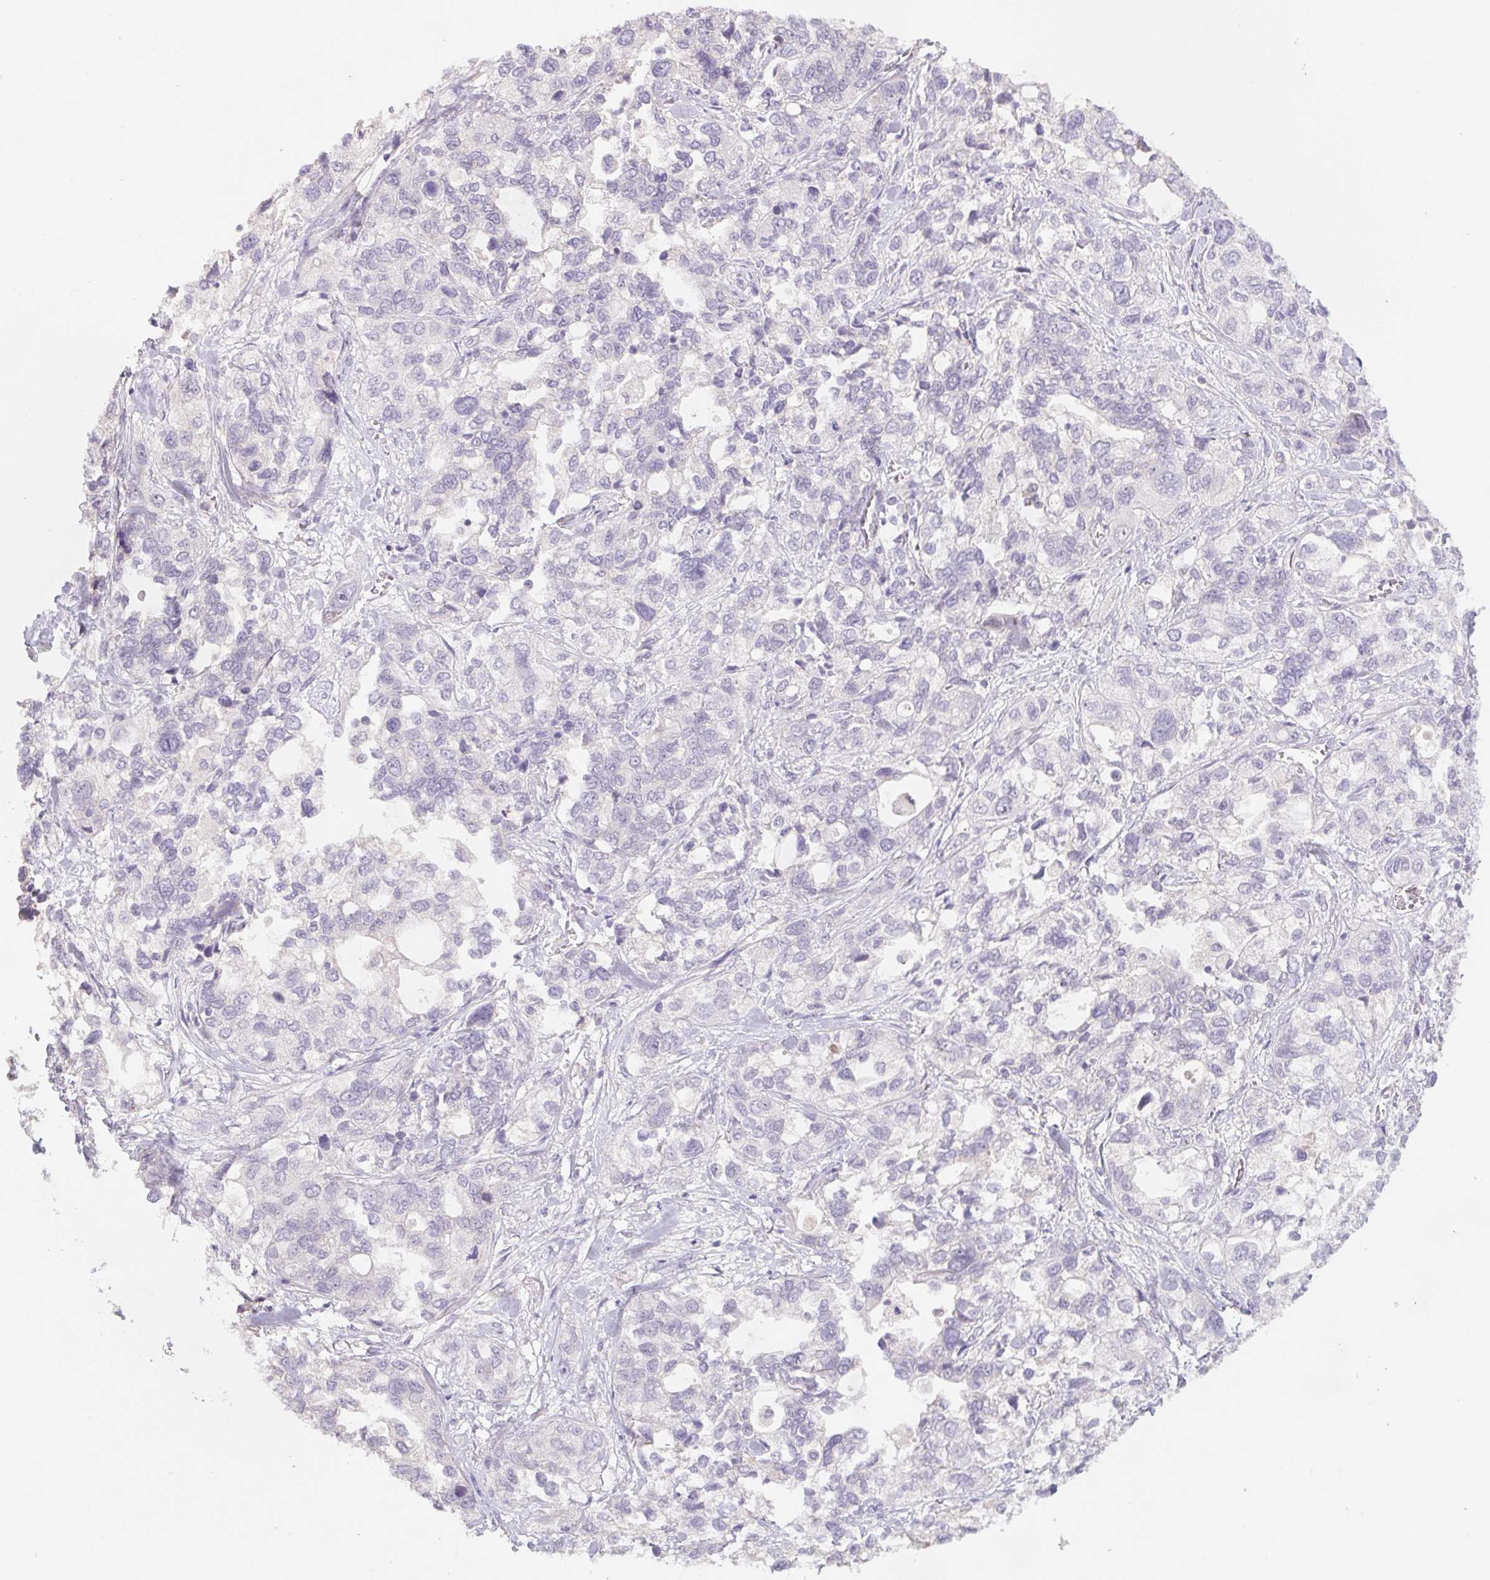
{"staining": {"intensity": "negative", "quantity": "none", "location": "none"}, "tissue": "stomach cancer", "cell_type": "Tumor cells", "image_type": "cancer", "snomed": [{"axis": "morphology", "description": "Adenocarcinoma, NOS"}, {"axis": "topography", "description": "Stomach, upper"}], "caption": "The immunohistochemistry histopathology image has no significant expression in tumor cells of stomach cancer tissue.", "gene": "PNMA8B", "patient": {"sex": "female", "age": 81}}